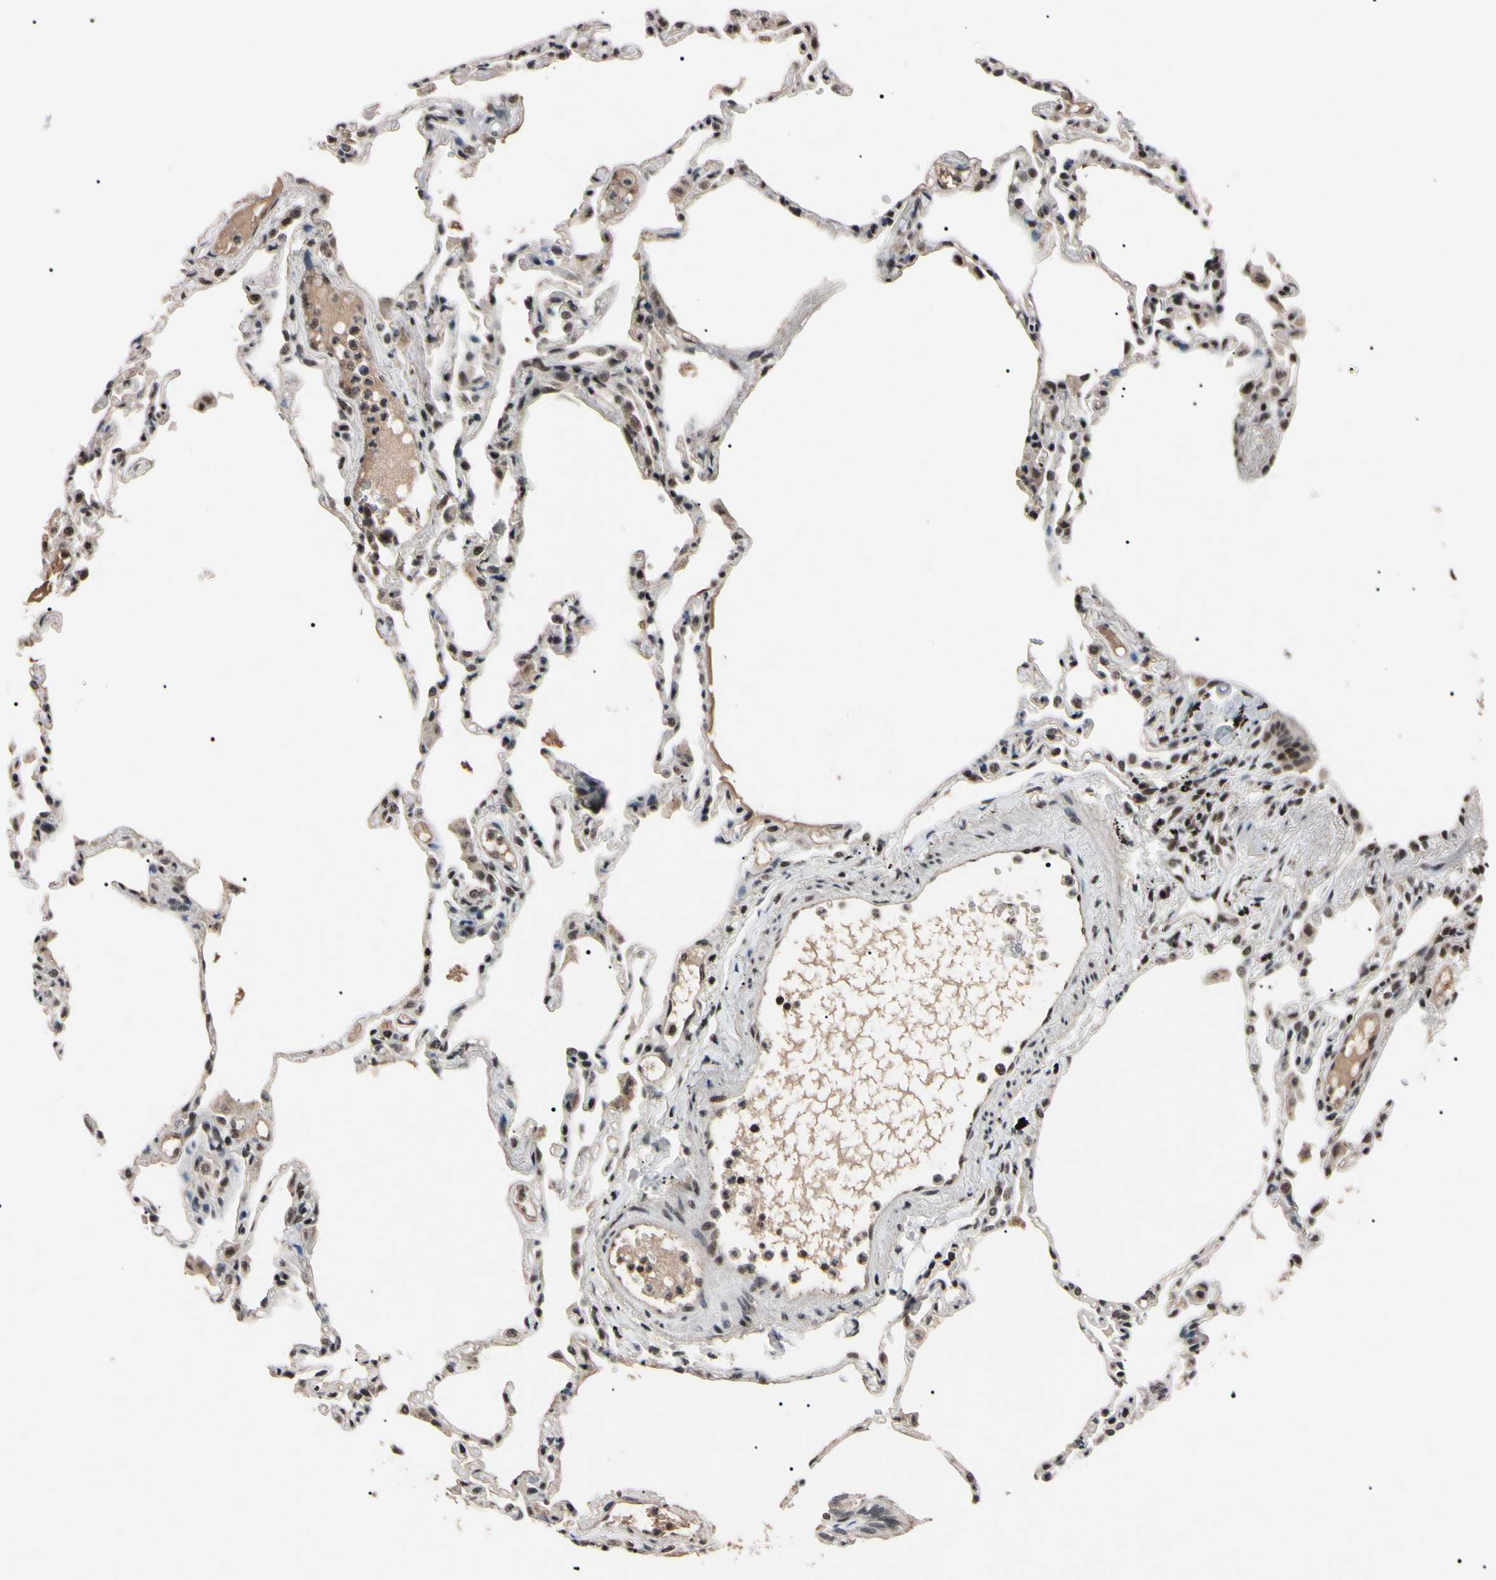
{"staining": {"intensity": "strong", "quantity": "<25%", "location": "nuclear"}, "tissue": "lung", "cell_type": "Alveolar cells", "image_type": "normal", "snomed": [{"axis": "morphology", "description": "Normal tissue, NOS"}, {"axis": "topography", "description": "Lung"}], "caption": "Protein staining exhibits strong nuclear expression in about <25% of alveolar cells in unremarkable lung.", "gene": "YY1", "patient": {"sex": "female", "age": 49}}